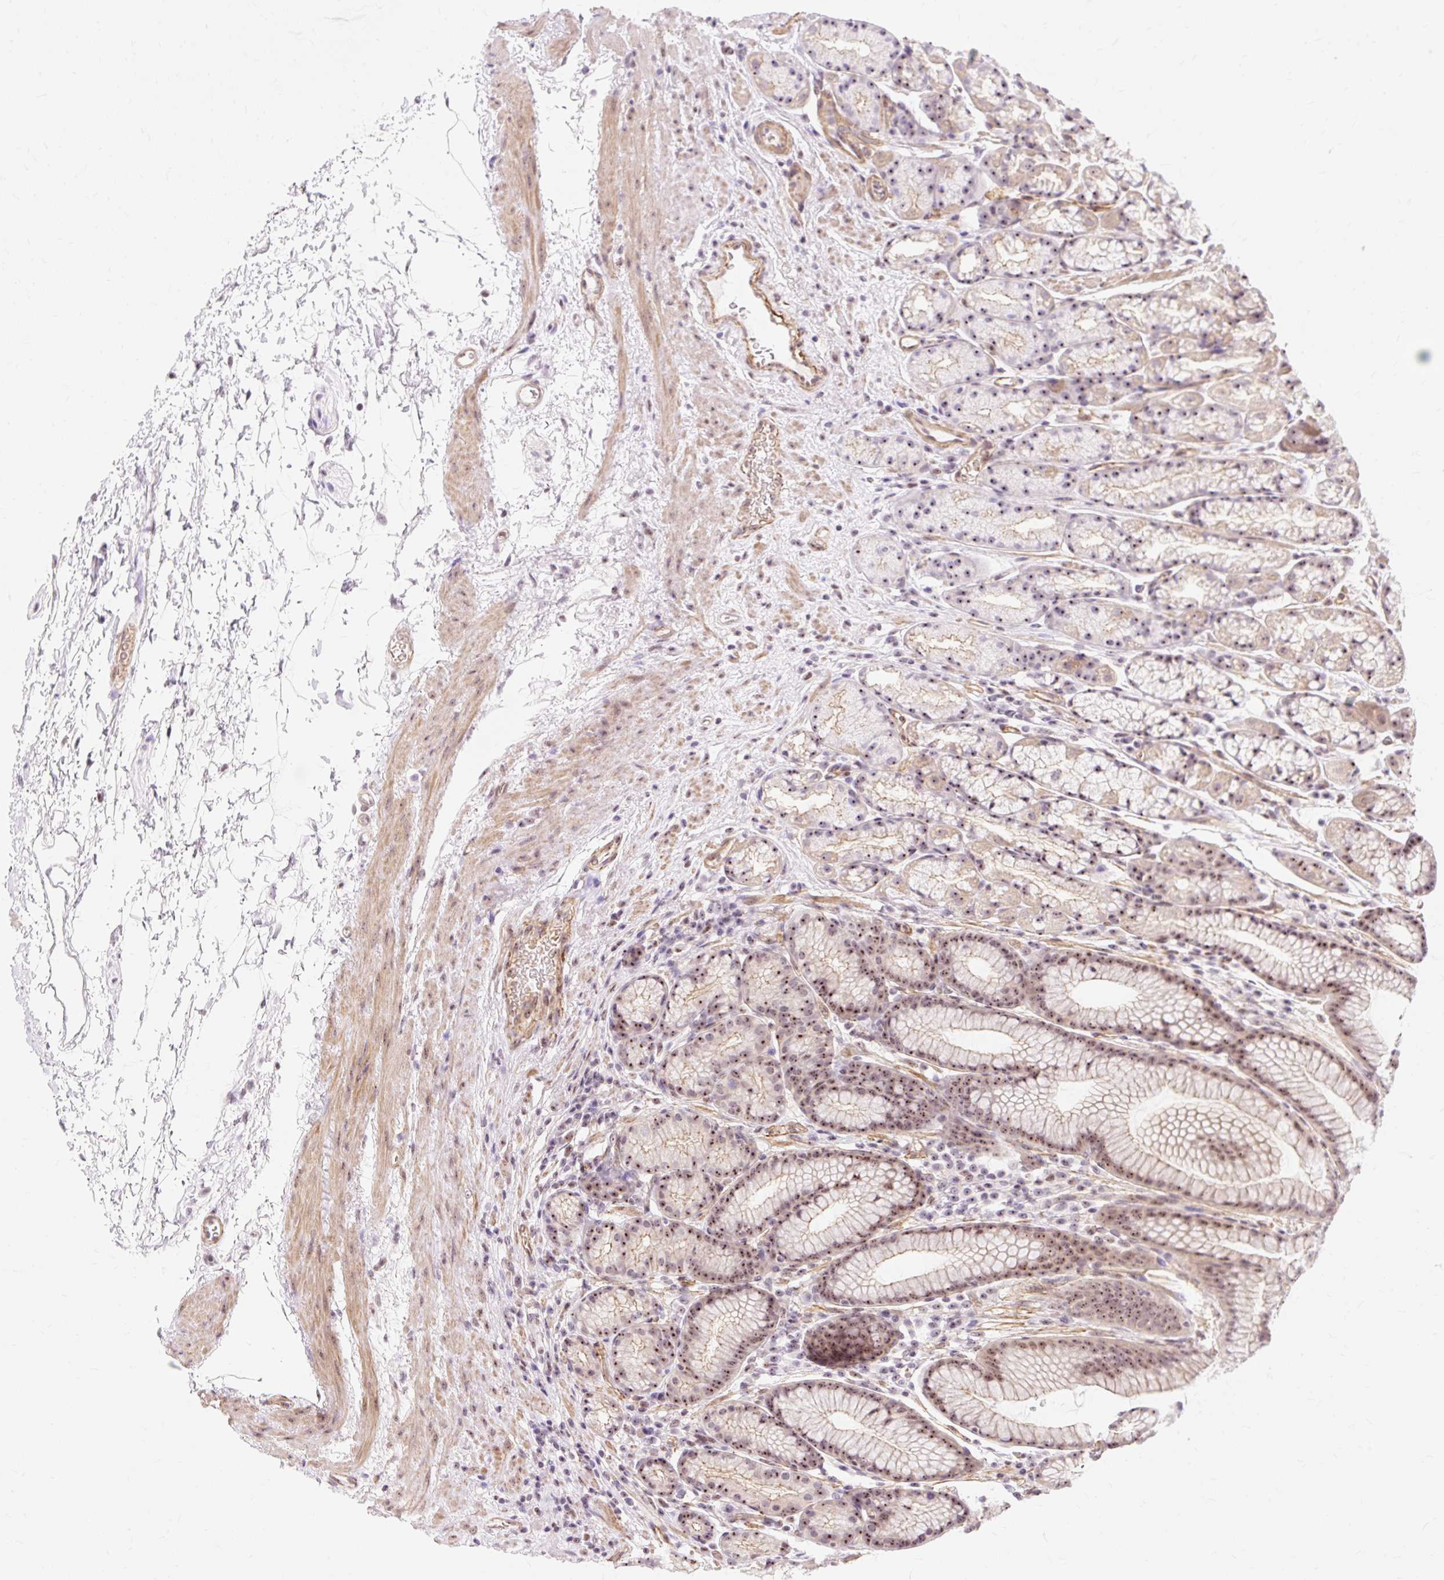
{"staining": {"intensity": "moderate", "quantity": "25%-75%", "location": "nuclear"}, "tissue": "stomach", "cell_type": "Glandular cells", "image_type": "normal", "snomed": [{"axis": "morphology", "description": "Normal tissue, NOS"}, {"axis": "topography", "description": "Stomach, lower"}], "caption": "Protein expression analysis of benign stomach exhibits moderate nuclear expression in about 25%-75% of glandular cells. The protein of interest is shown in brown color, while the nuclei are stained blue.", "gene": "OBP2A", "patient": {"sex": "male", "age": 67}}